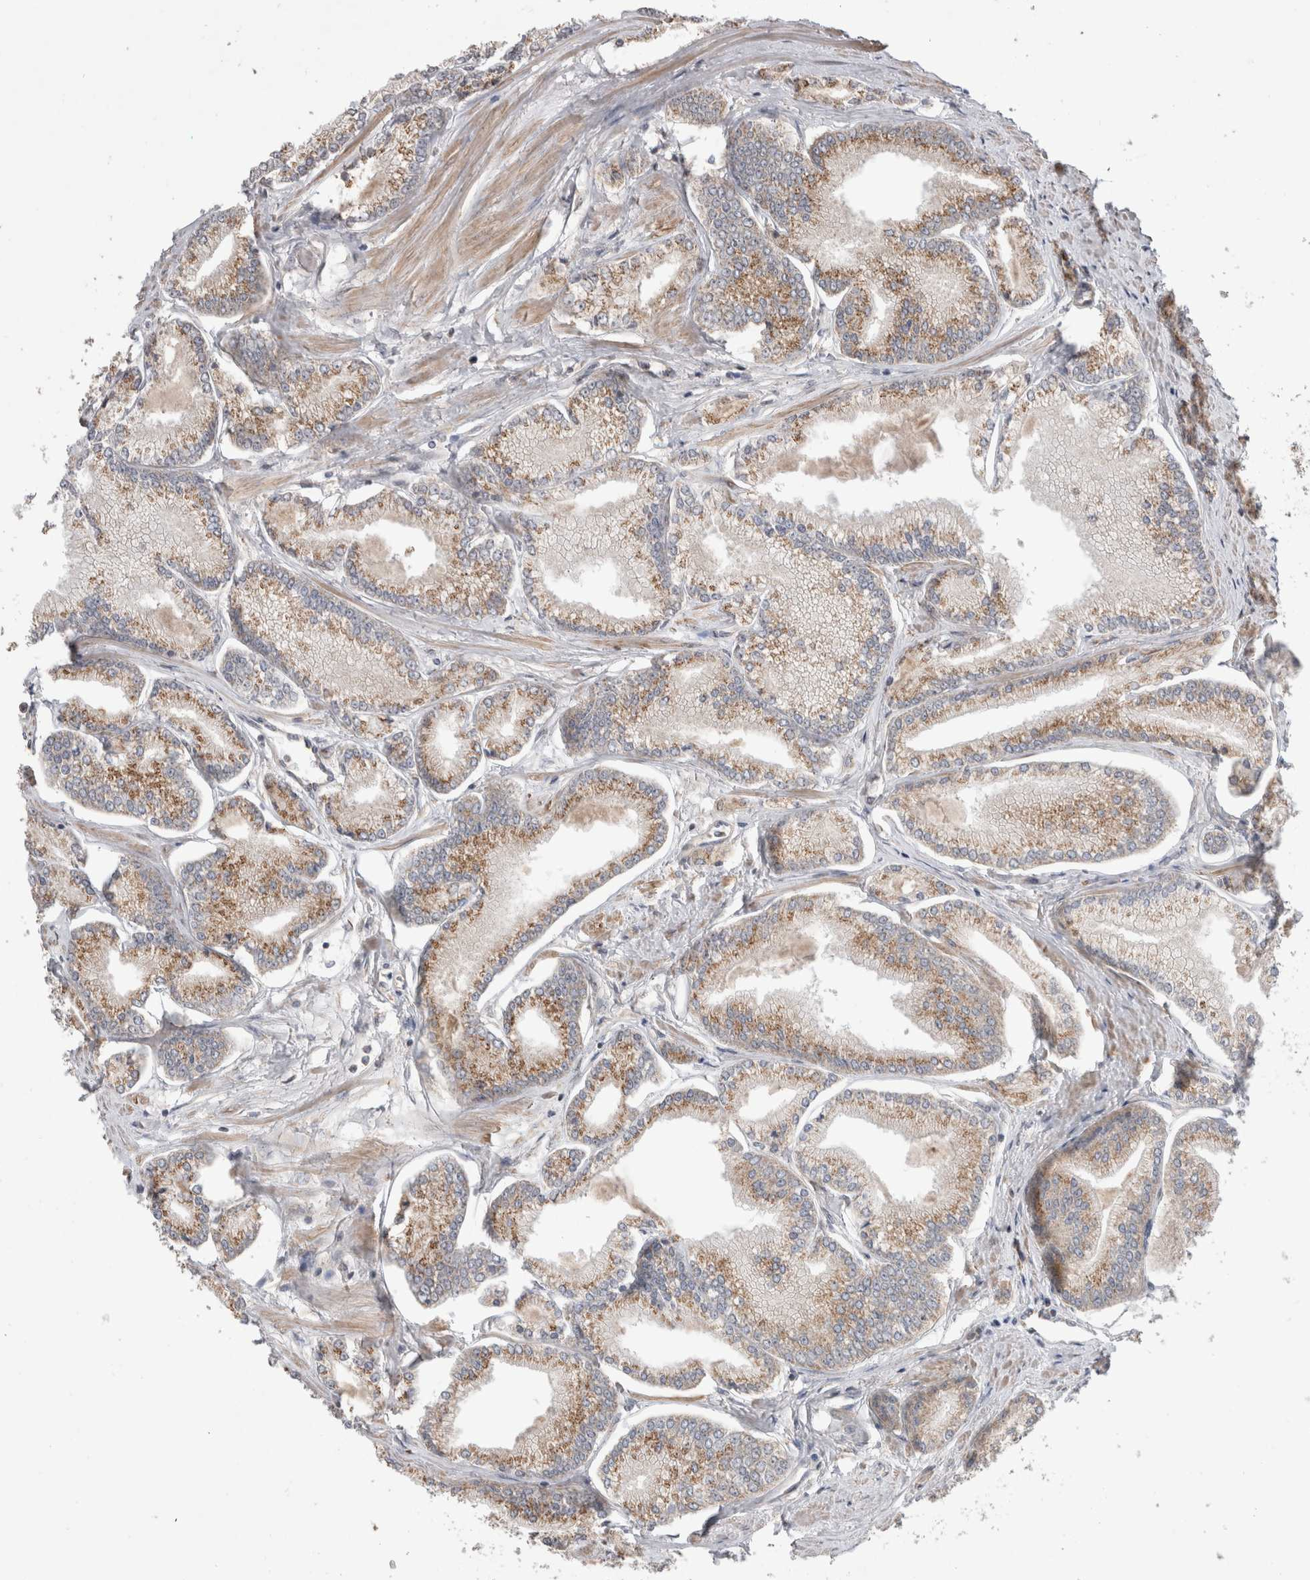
{"staining": {"intensity": "moderate", "quantity": ">75%", "location": "cytoplasmic/membranous"}, "tissue": "prostate cancer", "cell_type": "Tumor cells", "image_type": "cancer", "snomed": [{"axis": "morphology", "description": "Adenocarcinoma, Low grade"}, {"axis": "topography", "description": "Prostate"}], "caption": "Brown immunohistochemical staining in prostate cancer exhibits moderate cytoplasmic/membranous expression in about >75% of tumor cells. (DAB (3,3'-diaminobenzidine) IHC, brown staining for protein, blue staining for nuclei).", "gene": "TRIM5", "patient": {"sex": "male", "age": 52}}